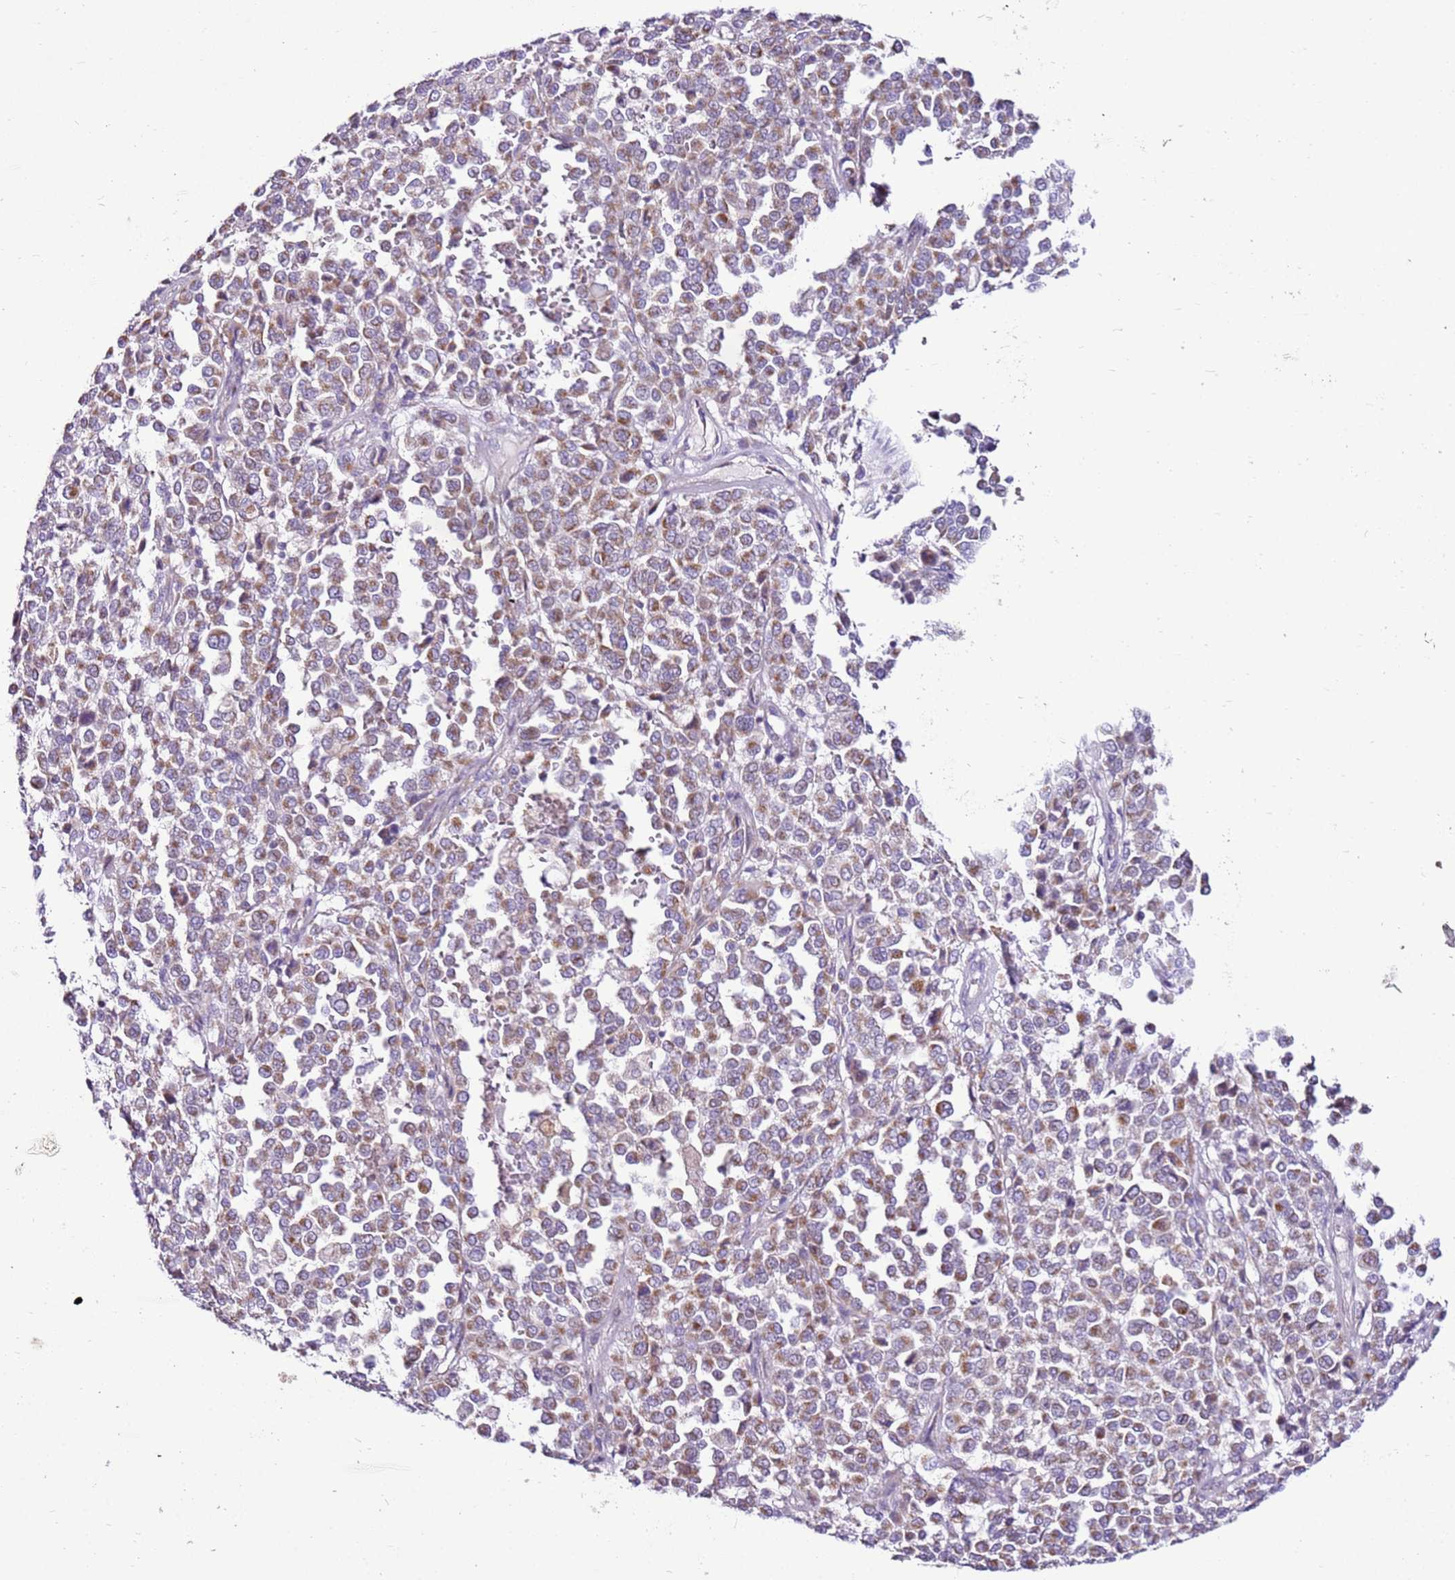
{"staining": {"intensity": "moderate", "quantity": ">75%", "location": "cytoplasmic/membranous"}, "tissue": "melanoma", "cell_type": "Tumor cells", "image_type": "cancer", "snomed": [{"axis": "morphology", "description": "Malignant melanoma, Metastatic site"}, {"axis": "topography", "description": "Pancreas"}], "caption": "Moderate cytoplasmic/membranous protein positivity is seen in about >75% of tumor cells in melanoma.", "gene": "MRPL36", "patient": {"sex": "female", "age": 30}}